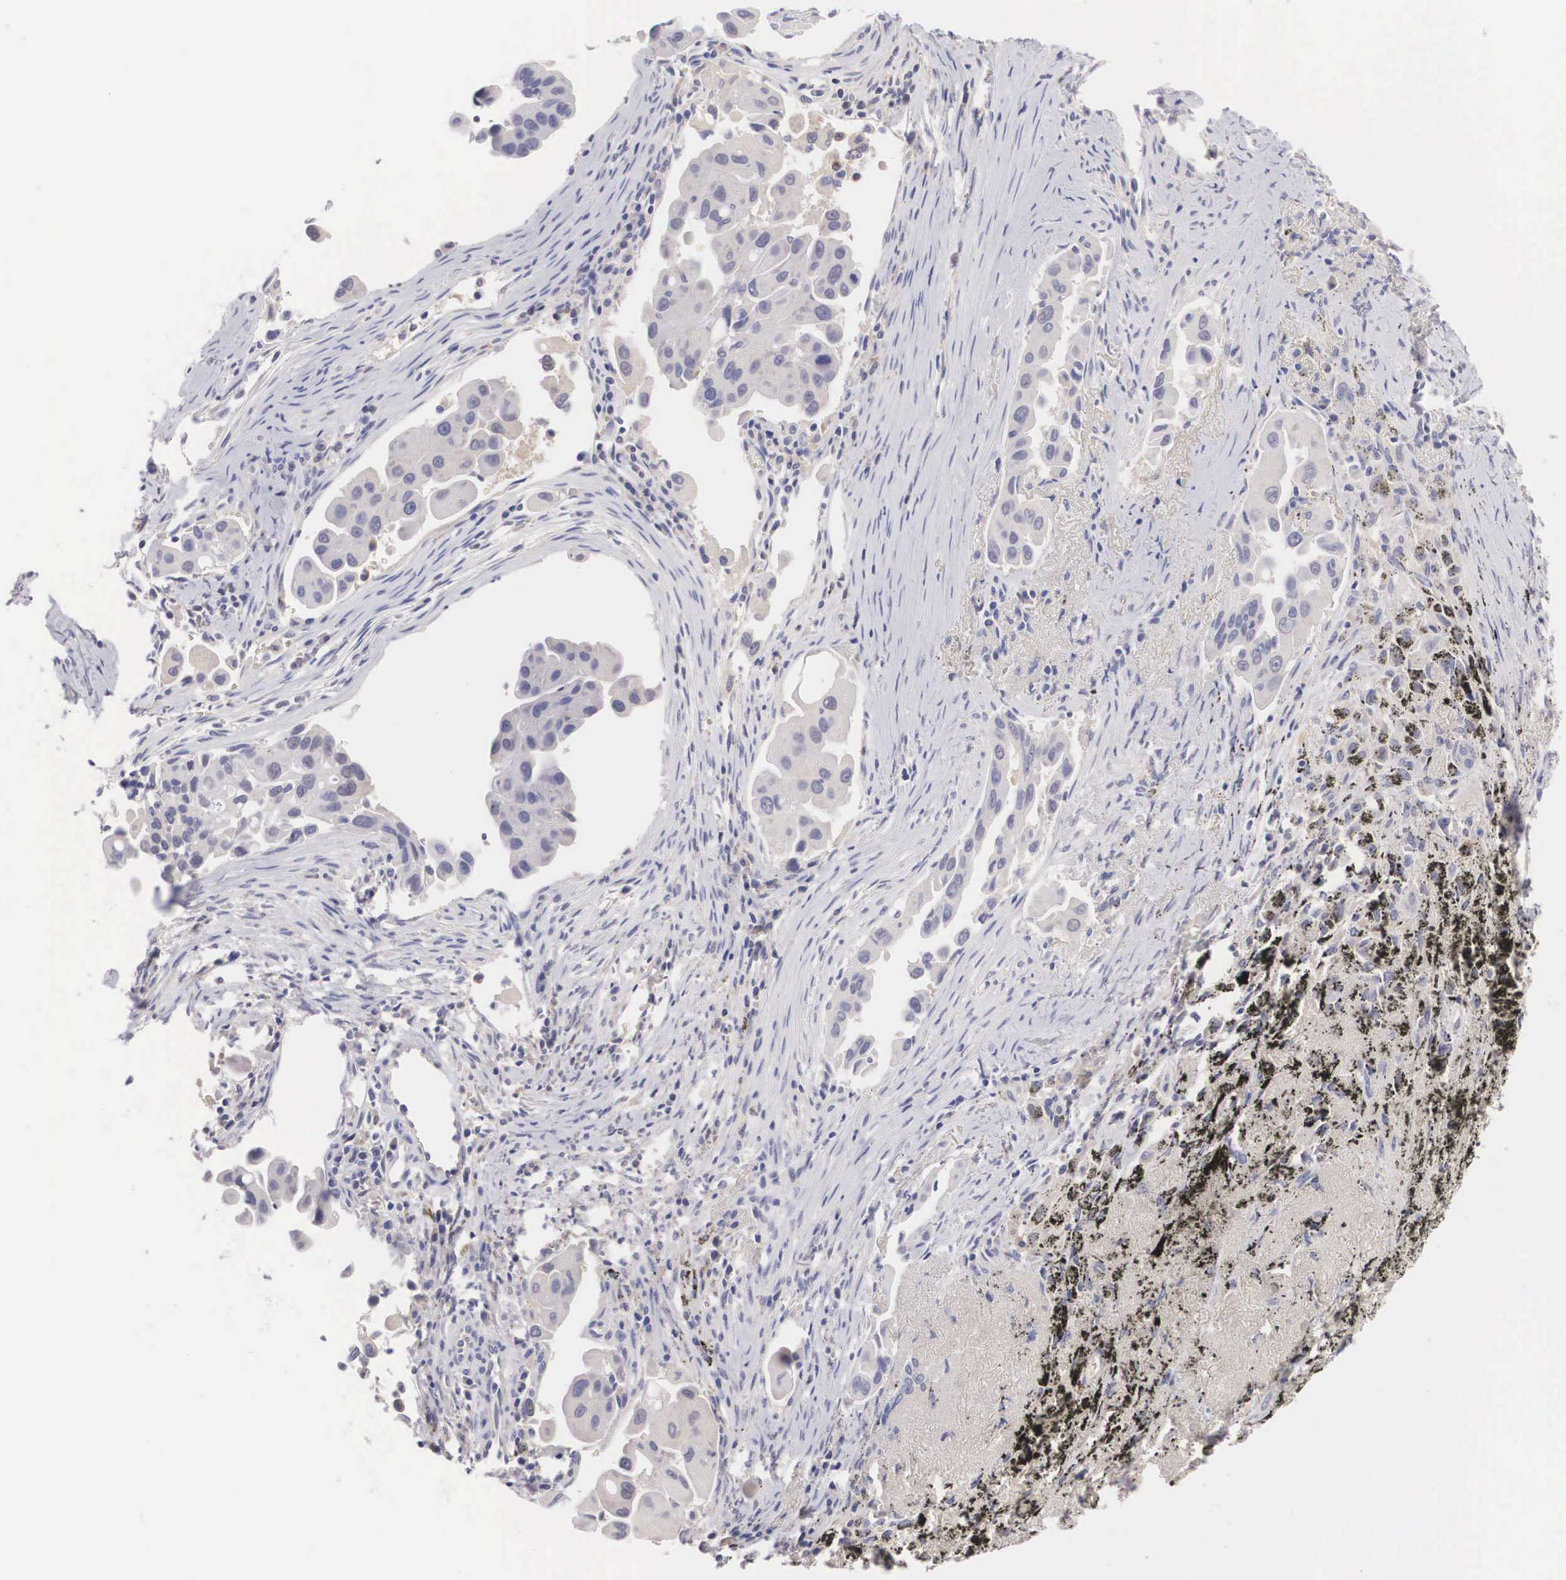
{"staining": {"intensity": "negative", "quantity": "none", "location": "none"}, "tissue": "lung cancer", "cell_type": "Tumor cells", "image_type": "cancer", "snomed": [{"axis": "morphology", "description": "Adenocarcinoma, NOS"}, {"axis": "topography", "description": "Lung"}], "caption": "Tumor cells are negative for protein expression in human lung cancer (adenocarcinoma).", "gene": "ABHD4", "patient": {"sex": "male", "age": 68}}